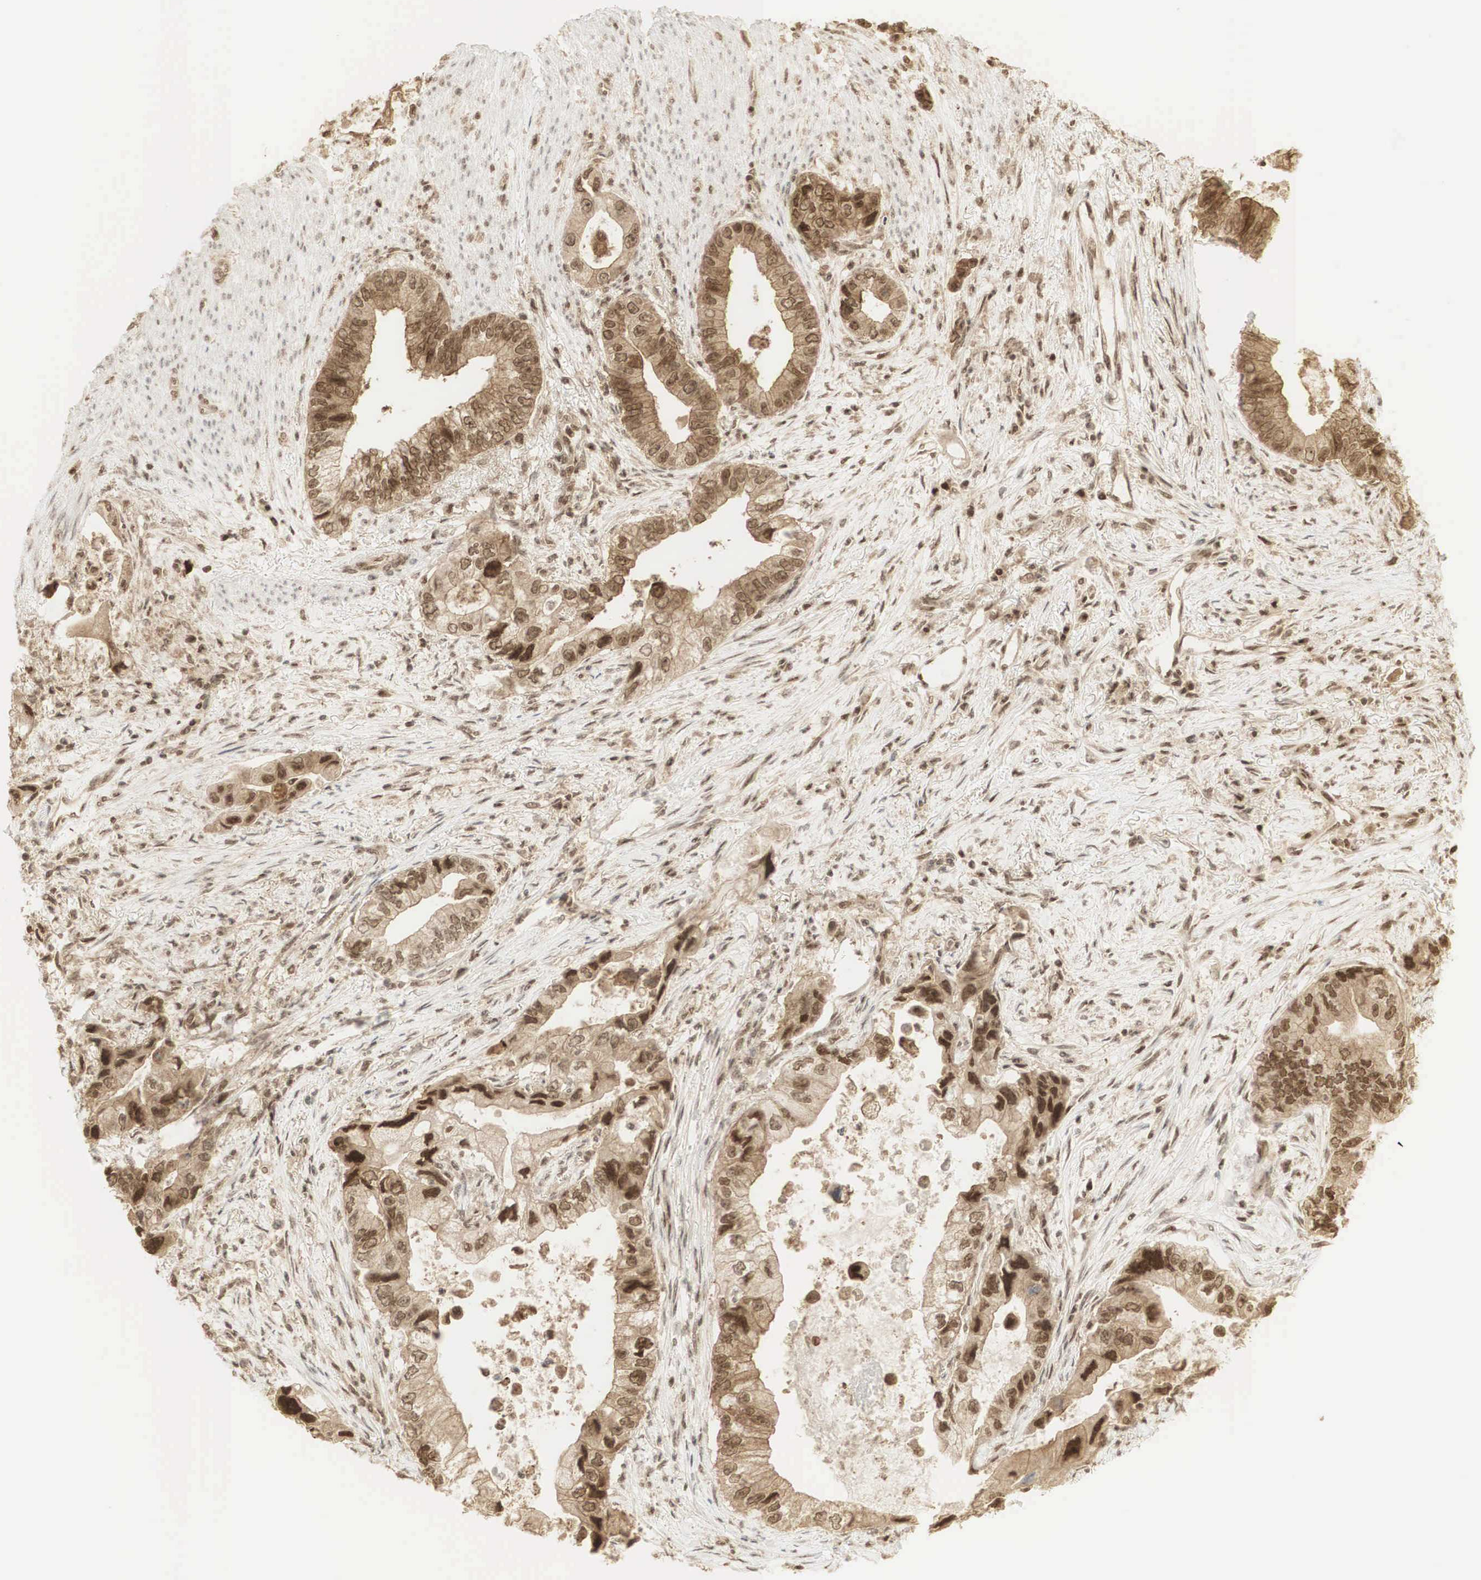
{"staining": {"intensity": "strong", "quantity": ">75%", "location": "cytoplasmic/membranous,nuclear"}, "tissue": "pancreatic cancer", "cell_type": "Tumor cells", "image_type": "cancer", "snomed": [{"axis": "morphology", "description": "Adenocarcinoma, NOS"}, {"axis": "topography", "description": "Pancreas"}, {"axis": "topography", "description": "Stomach, upper"}], "caption": "IHC of pancreatic cancer demonstrates high levels of strong cytoplasmic/membranous and nuclear expression in about >75% of tumor cells. (Brightfield microscopy of DAB IHC at high magnification).", "gene": "RNF113A", "patient": {"sex": "male", "age": 77}}